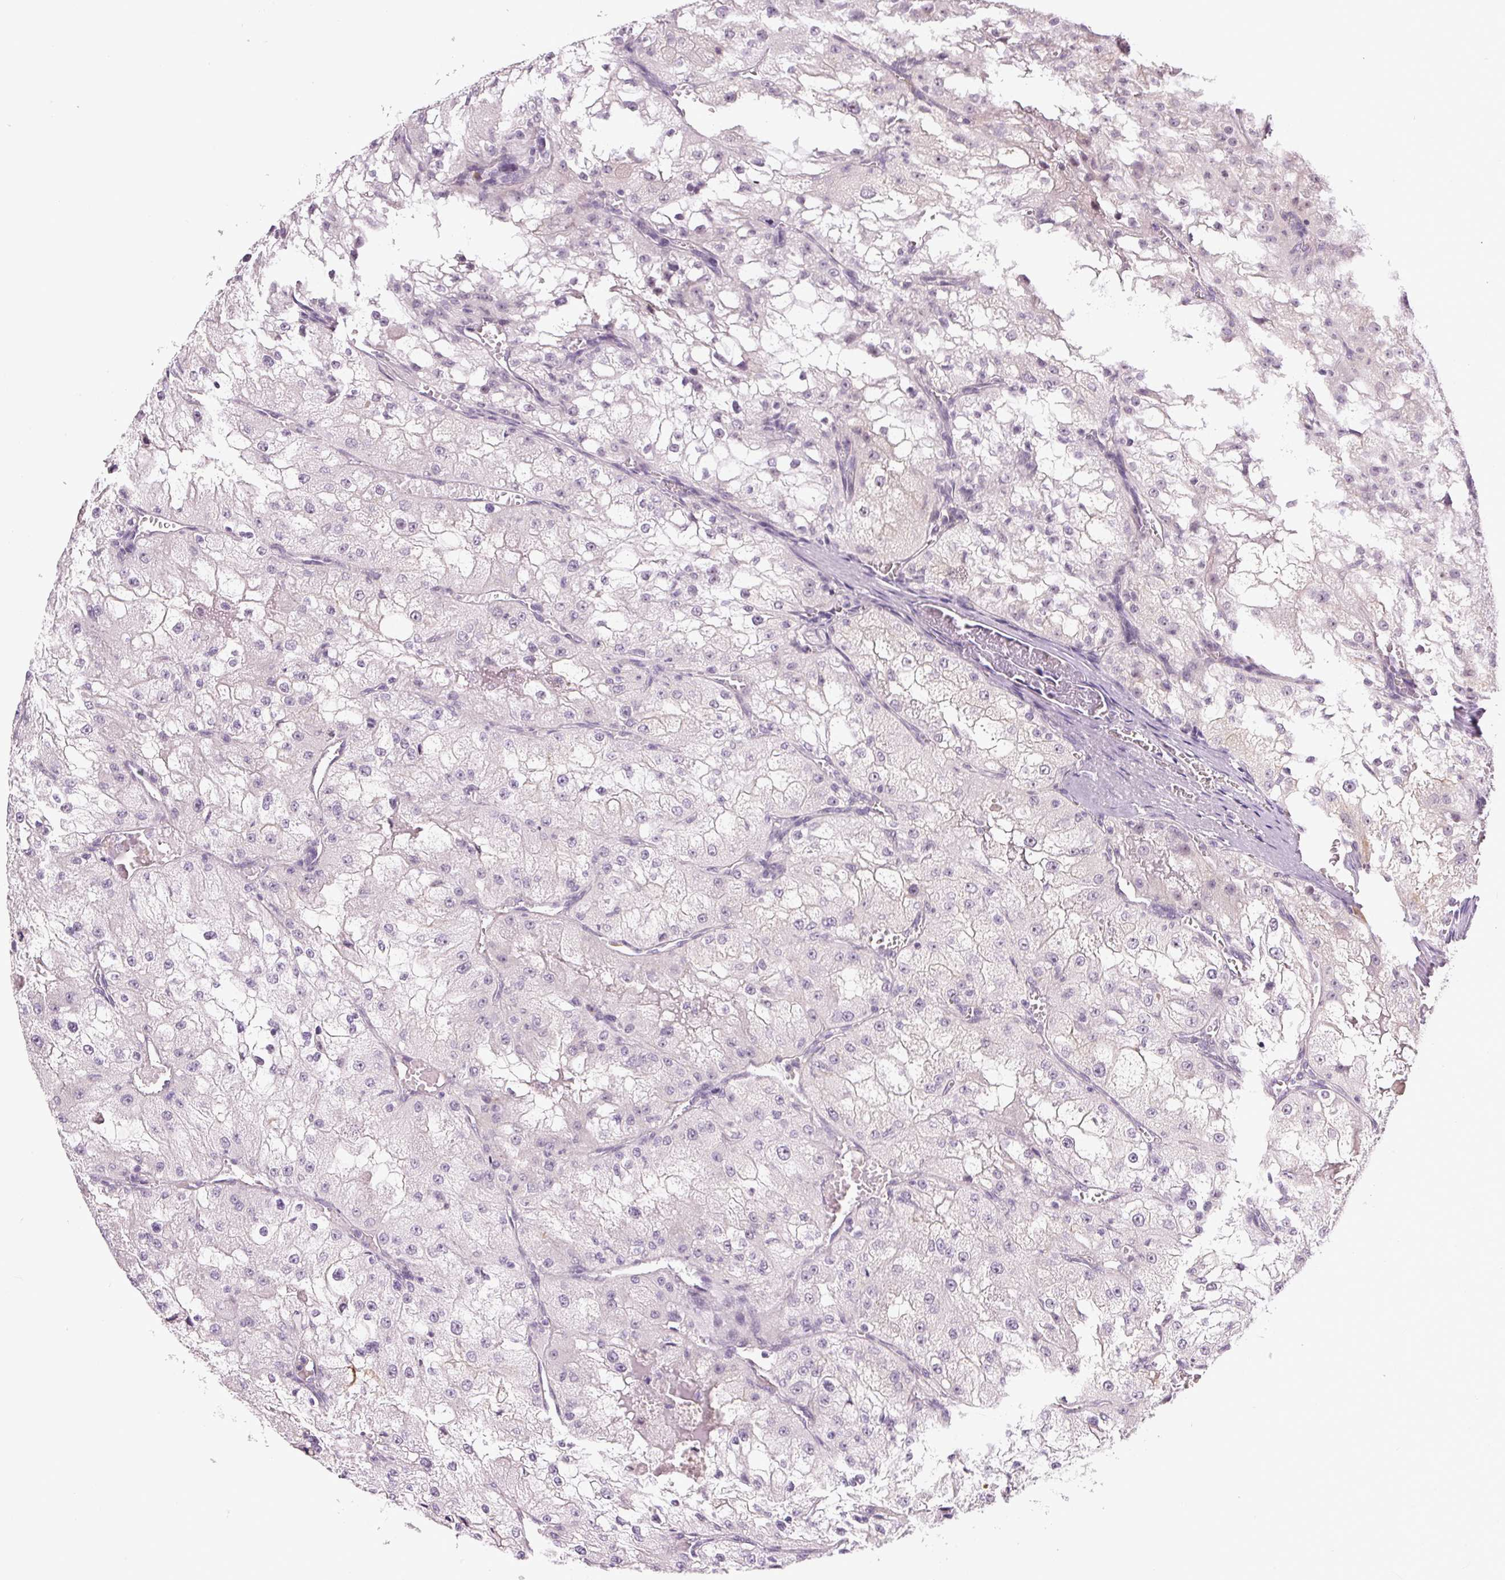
{"staining": {"intensity": "negative", "quantity": "none", "location": "none"}, "tissue": "renal cancer", "cell_type": "Tumor cells", "image_type": "cancer", "snomed": [{"axis": "morphology", "description": "Adenocarcinoma, NOS"}, {"axis": "topography", "description": "Kidney"}], "caption": "DAB immunohistochemical staining of renal cancer (adenocarcinoma) demonstrates no significant positivity in tumor cells.", "gene": "SGF29", "patient": {"sex": "female", "age": 74}}